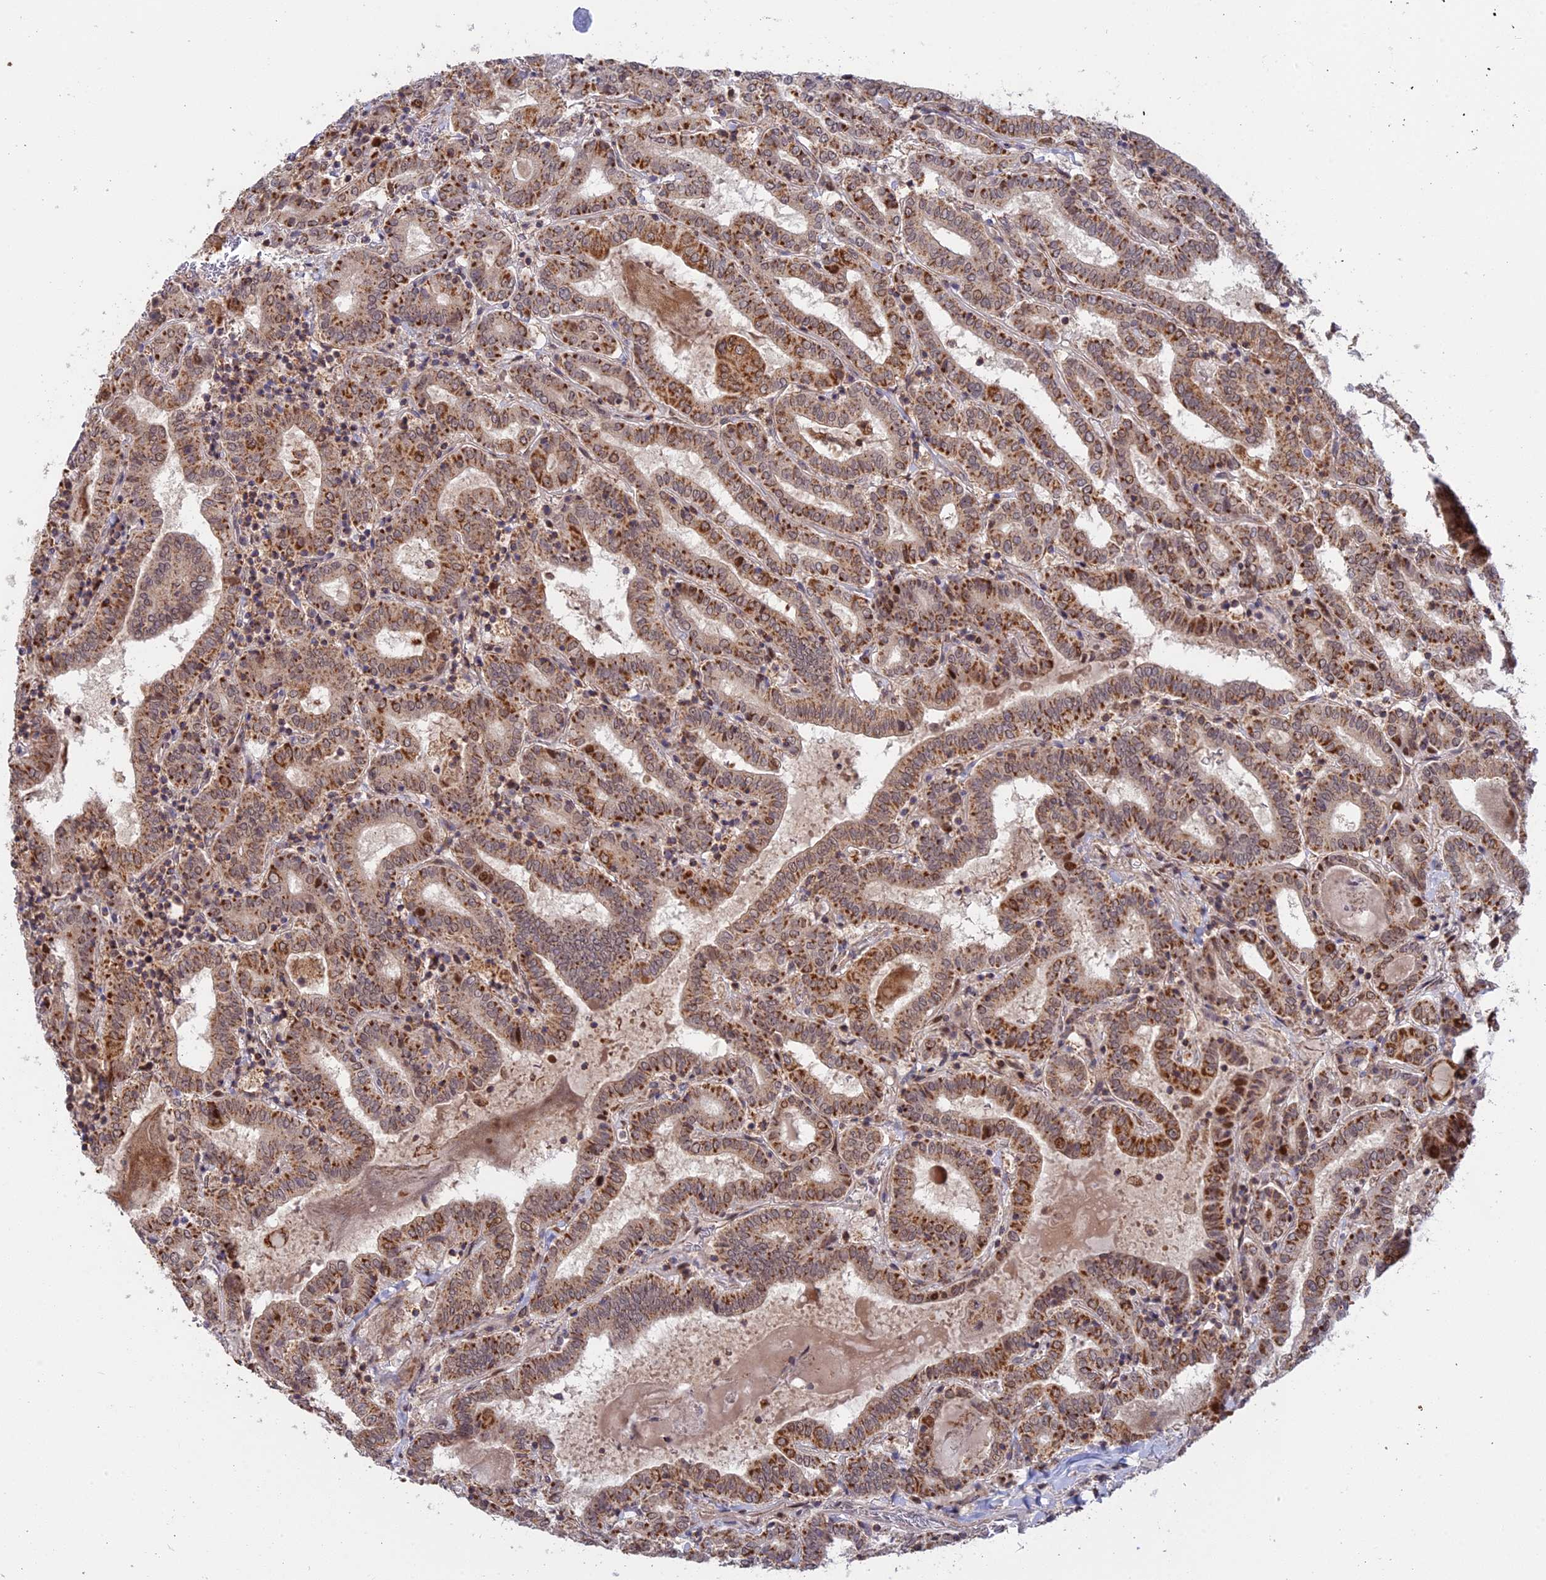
{"staining": {"intensity": "moderate", "quantity": ">75%", "location": "cytoplasmic/membranous,nuclear"}, "tissue": "thyroid cancer", "cell_type": "Tumor cells", "image_type": "cancer", "snomed": [{"axis": "morphology", "description": "Papillary adenocarcinoma, NOS"}, {"axis": "topography", "description": "Thyroid gland"}], "caption": "Thyroid cancer tissue exhibits moderate cytoplasmic/membranous and nuclear staining in about >75% of tumor cells", "gene": "GSKIP", "patient": {"sex": "female", "age": 72}}